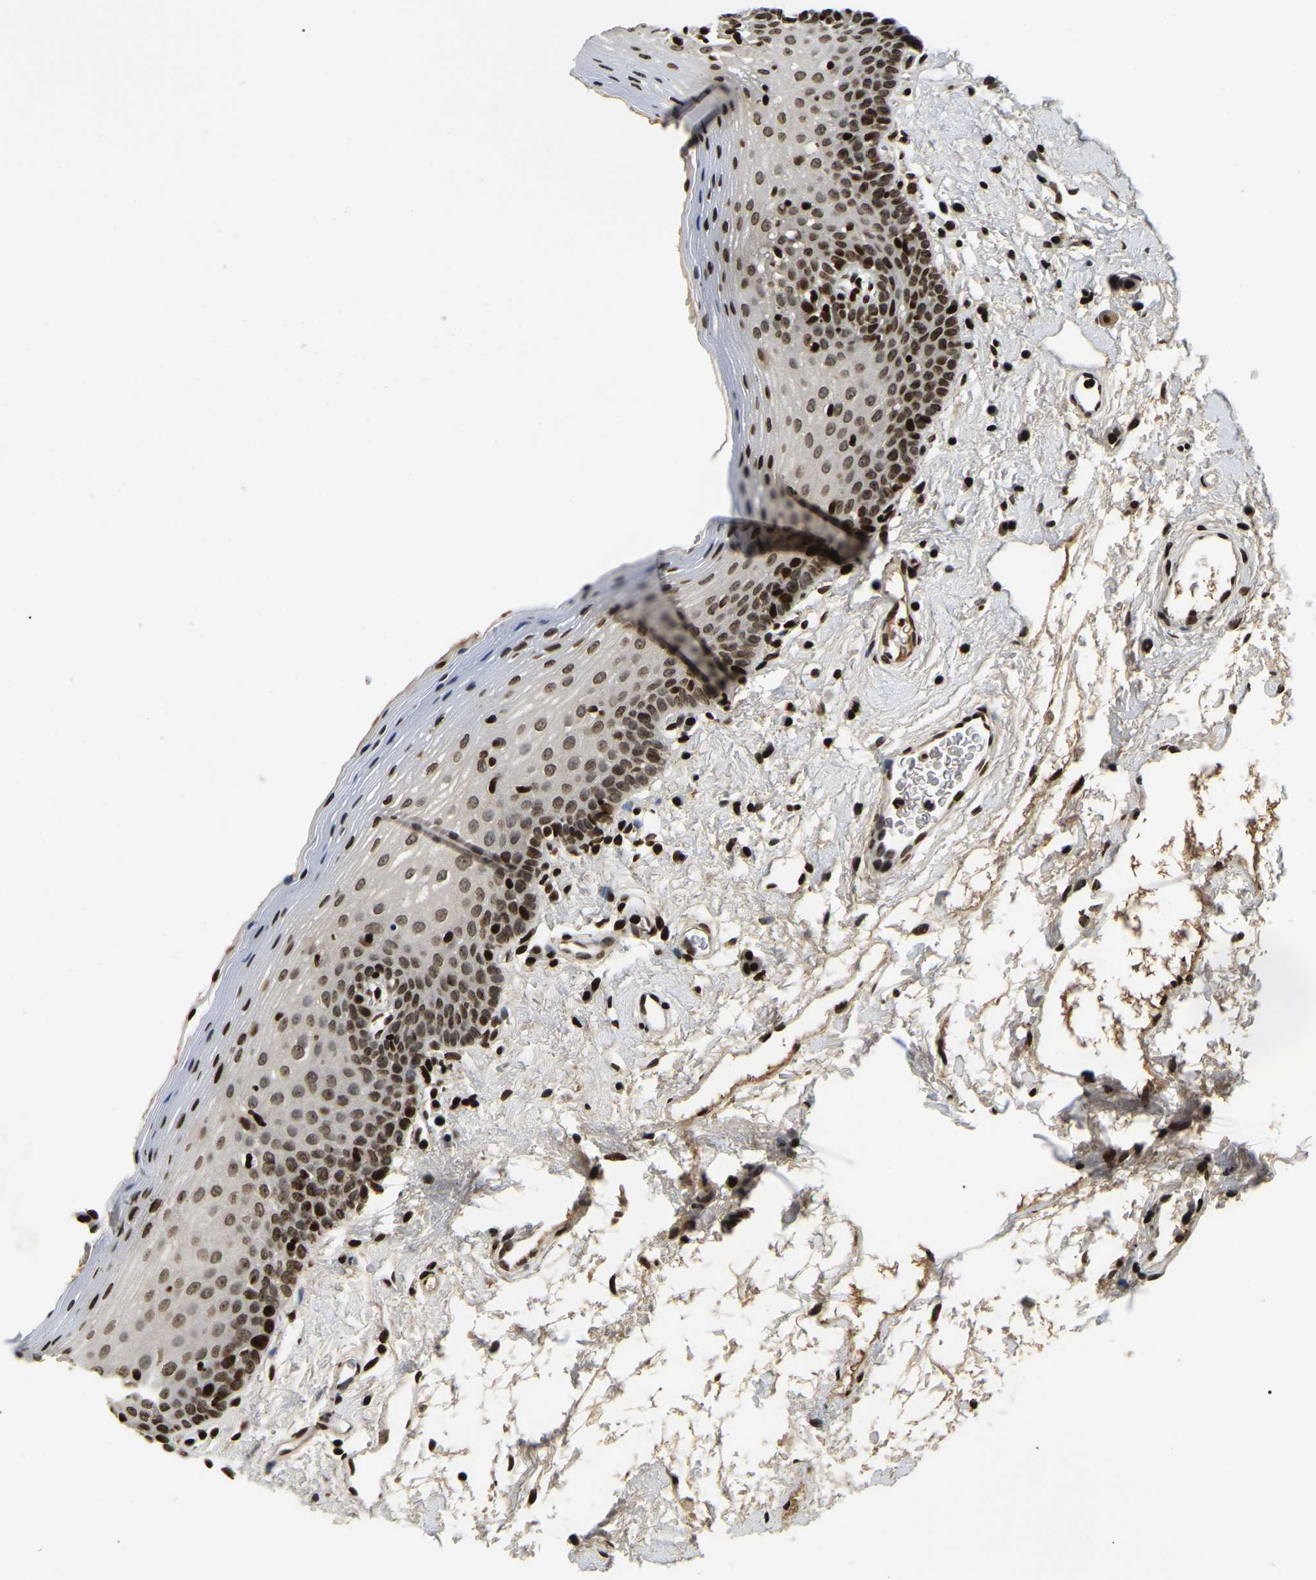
{"staining": {"intensity": "strong", "quantity": ">75%", "location": "nuclear"}, "tissue": "oral mucosa", "cell_type": "Squamous epithelial cells", "image_type": "normal", "snomed": [{"axis": "morphology", "description": "Normal tissue, NOS"}, {"axis": "topography", "description": "Oral tissue"}], "caption": "Squamous epithelial cells exhibit high levels of strong nuclear staining in about >75% of cells in unremarkable oral mucosa.", "gene": "LRRC61", "patient": {"sex": "male", "age": 66}}